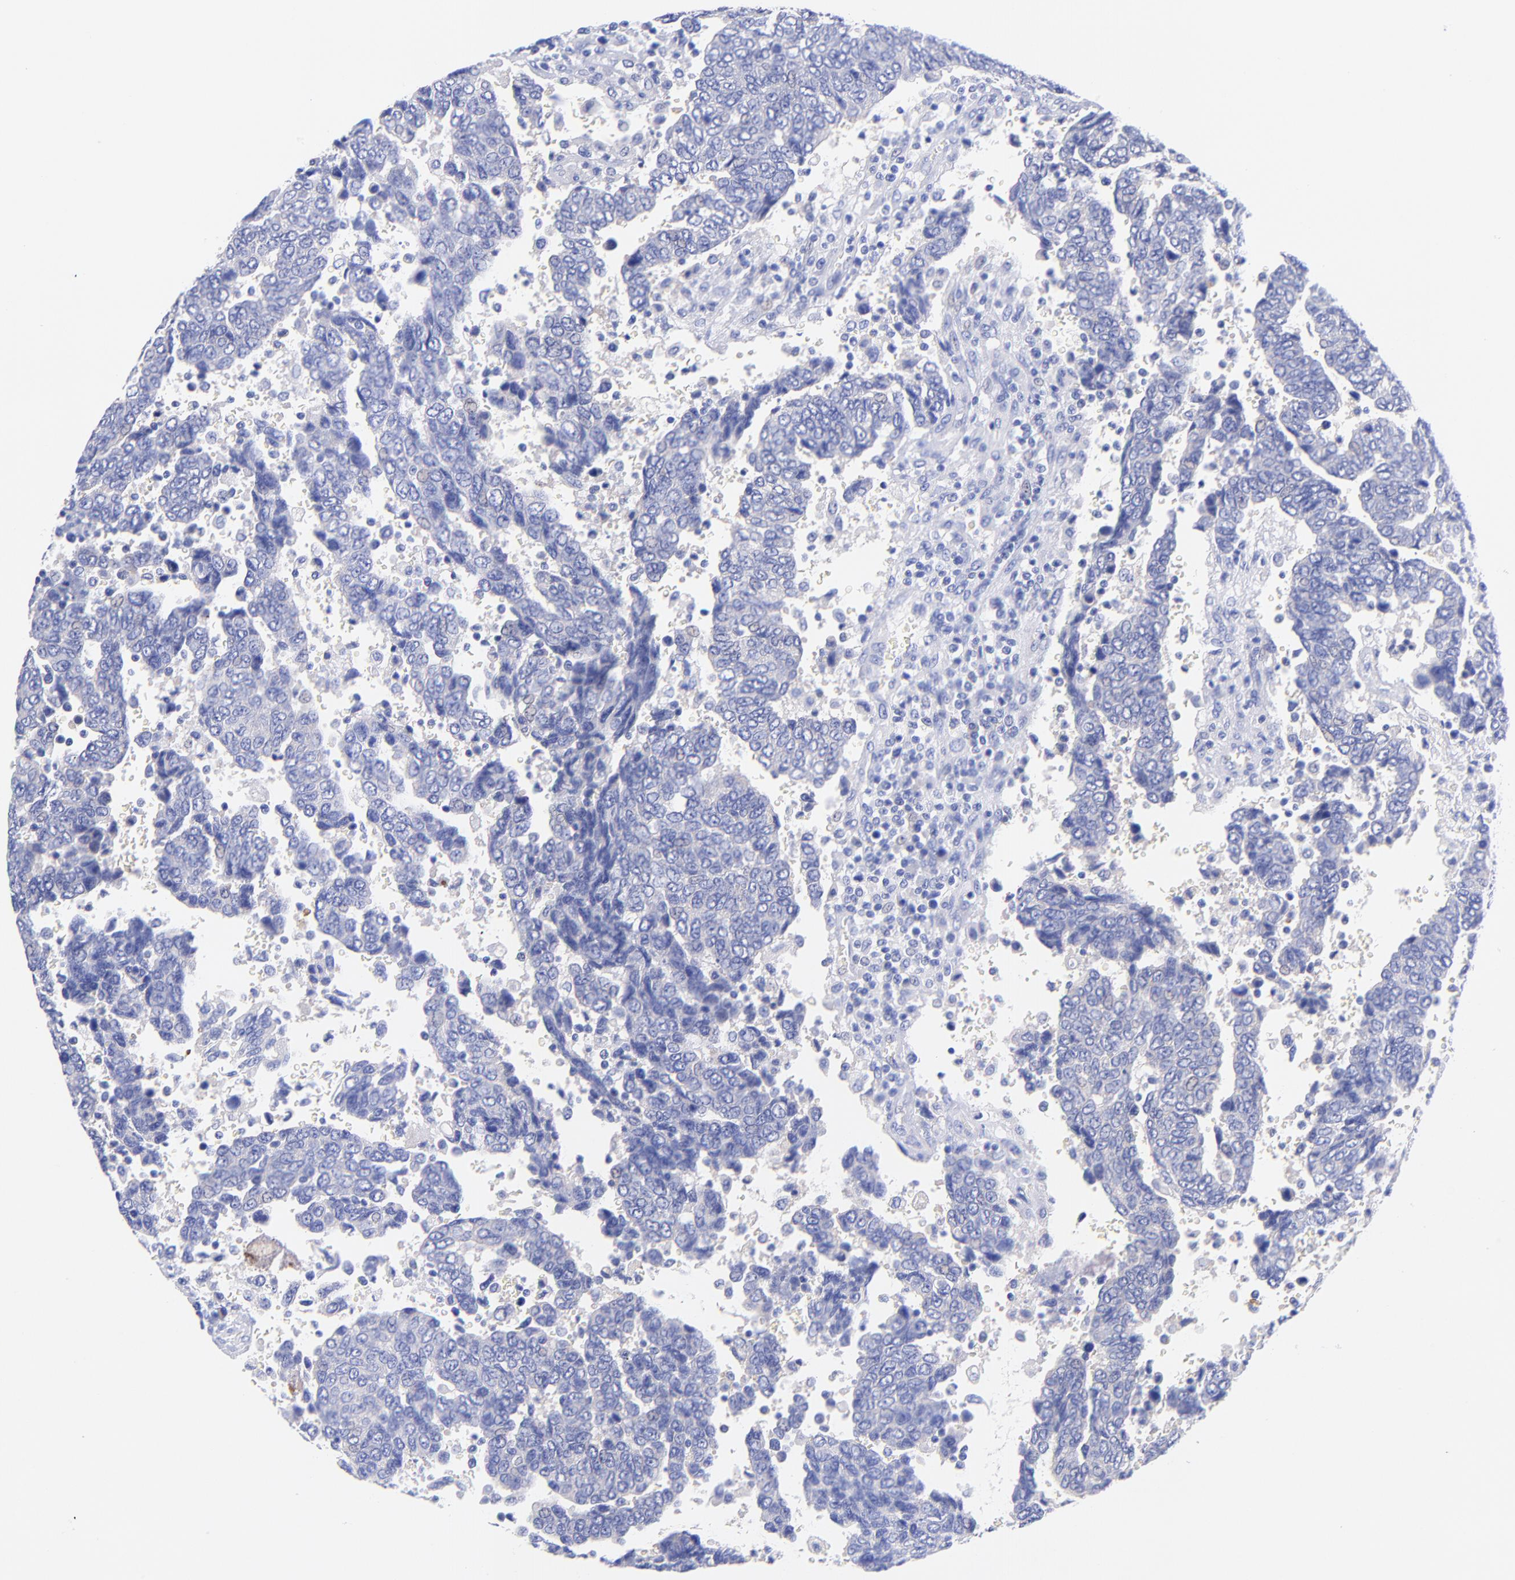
{"staining": {"intensity": "negative", "quantity": "none", "location": "none"}, "tissue": "urothelial cancer", "cell_type": "Tumor cells", "image_type": "cancer", "snomed": [{"axis": "morphology", "description": "Urothelial carcinoma, High grade"}, {"axis": "topography", "description": "Urinary bladder"}], "caption": "Urothelial cancer stained for a protein using IHC demonstrates no staining tumor cells.", "gene": "GPHN", "patient": {"sex": "male", "age": 86}}